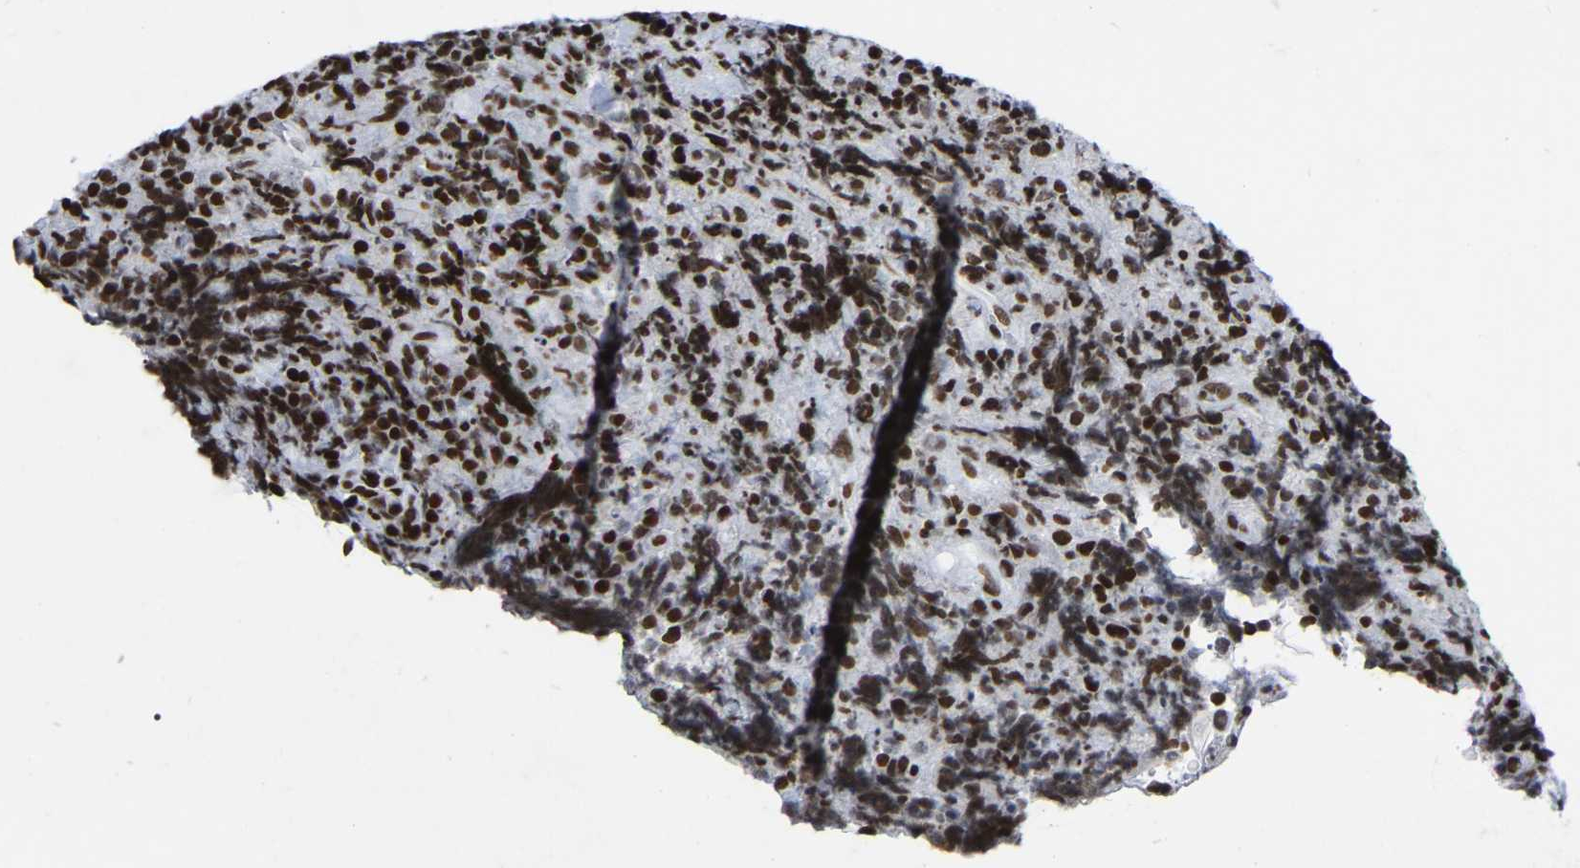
{"staining": {"intensity": "moderate", "quantity": ">75%", "location": "nuclear"}, "tissue": "lymphoma", "cell_type": "Tumor cells", "image_type": "cancer", "snomed": [{"axis": "morphology", "description": "Malignant lymphoma, non-Hodgkin's type, High grade"}, {"axis": "topography", "description": "Tonsil"}], "caption": "Immunohistochemical staining of lymphoma reveals moderate nuclear protein positivity in about >75% of tumor cells.", "gene": "PRCC", "patient": {"sex": "female", "age": 36}}